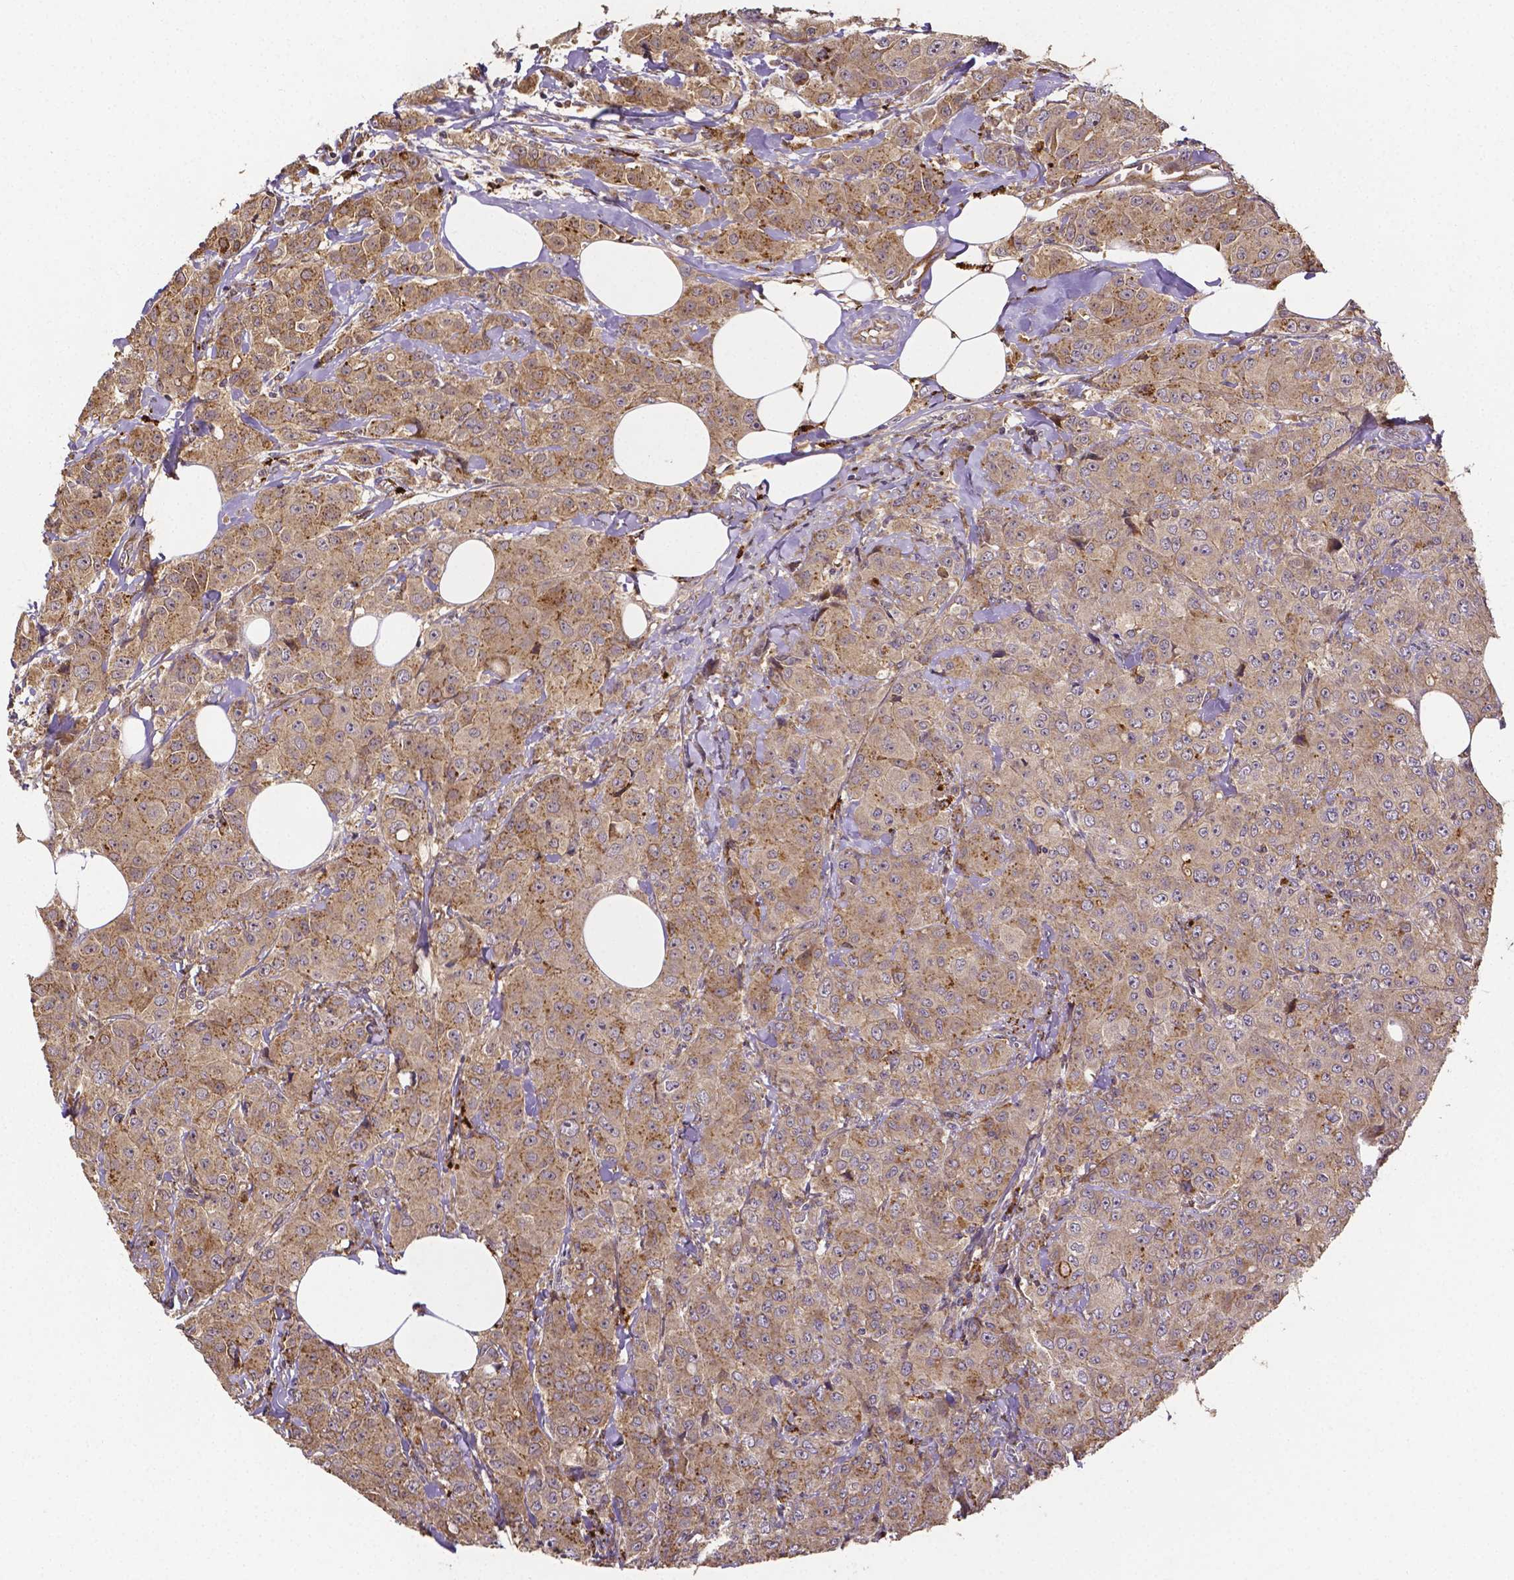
{"staining": {"intensity": "weak", "quantity": ">75%", "location": "cytoplasmic/membranous"}, "tissue": "breast cancer", "cell_type": "Tumor cells", "image_type": "cancer", "snomed": [{"axis": "morphology", "description": "Normal tissue, NOS"}, {"axis": "morphology", "description": "Duct carcinoma"}, {"axis": "topography", "description": "Breast"}], "caption": "IHC of breast intraductal carcinoma displays low levels of weak cytoplasmic/membranous expression in about >75% of tumor cells.", "gene": "RNF123", "patient": {"sex": "female", "age": 43}}